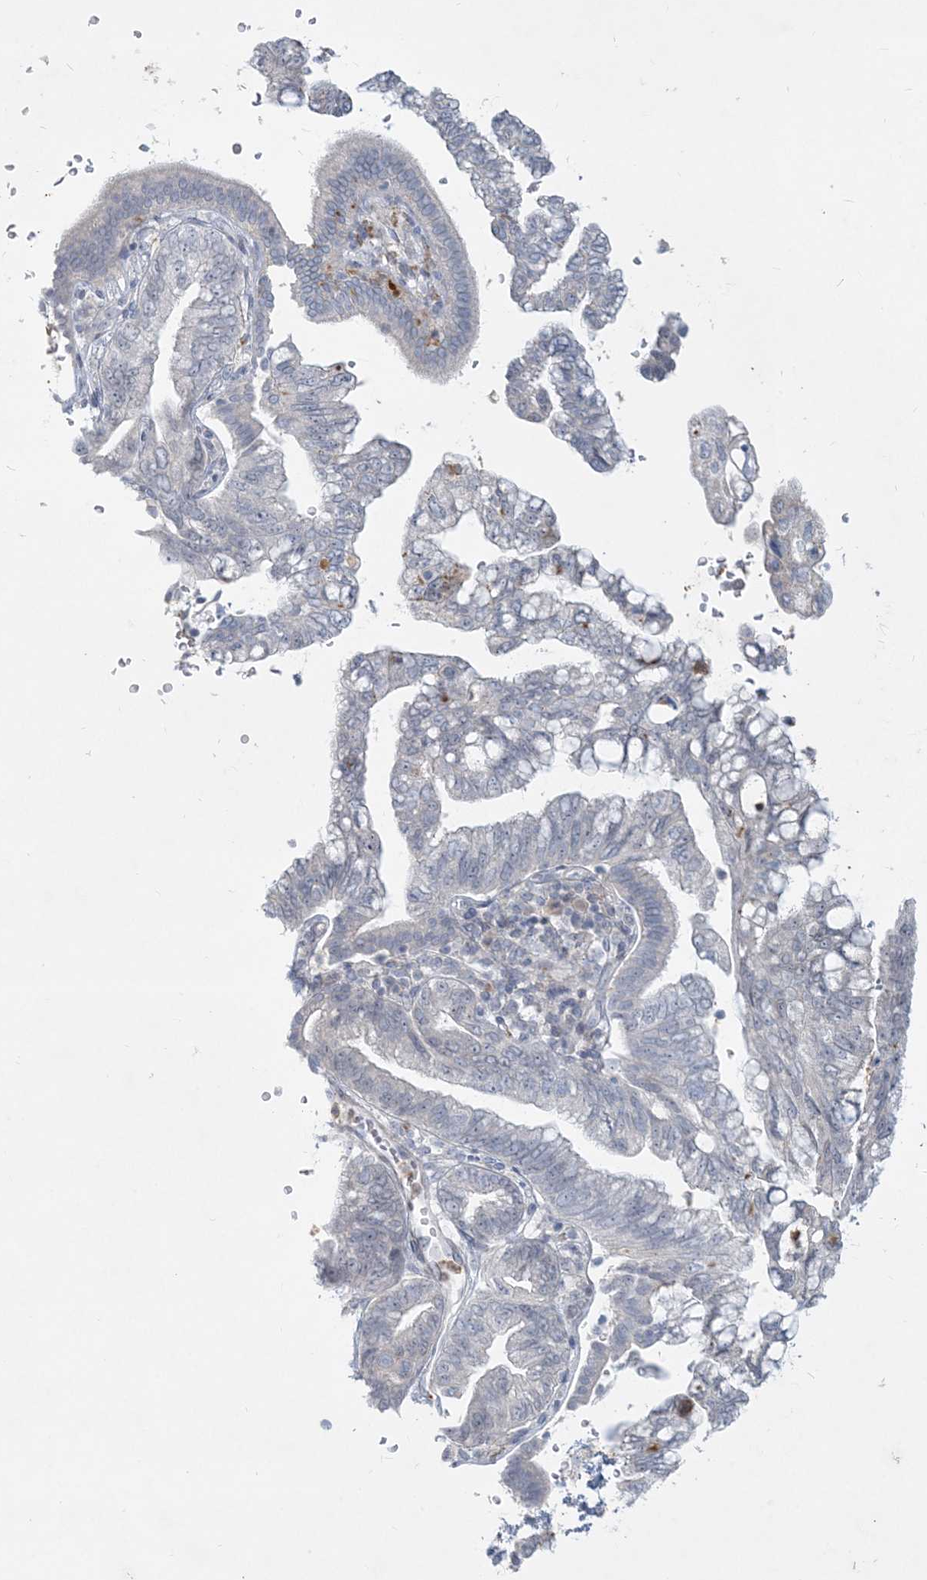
{"staining": {"intensity": "negative", "quantity": "none", "location": "none"}, "tissue": "pancreatic cancer", "cell_type": "Tumor cells", "image_type": "cancer", "snomed": [{"axis": "morphology", "description": "Adenocarcinoma, NOS"}, {"axis": "topography", "description": "Pancreas"}], "caption": "Immunohistochemistry photomicrograph of neoplastic tissue: adenocarcinoma (pancreatic) stained with DAB exhibits no significant protein expression in tumor cells. Nuclei are stained in blue.", "gene": "DNAH5", "patient": {"sex": "female", "age": 73}}